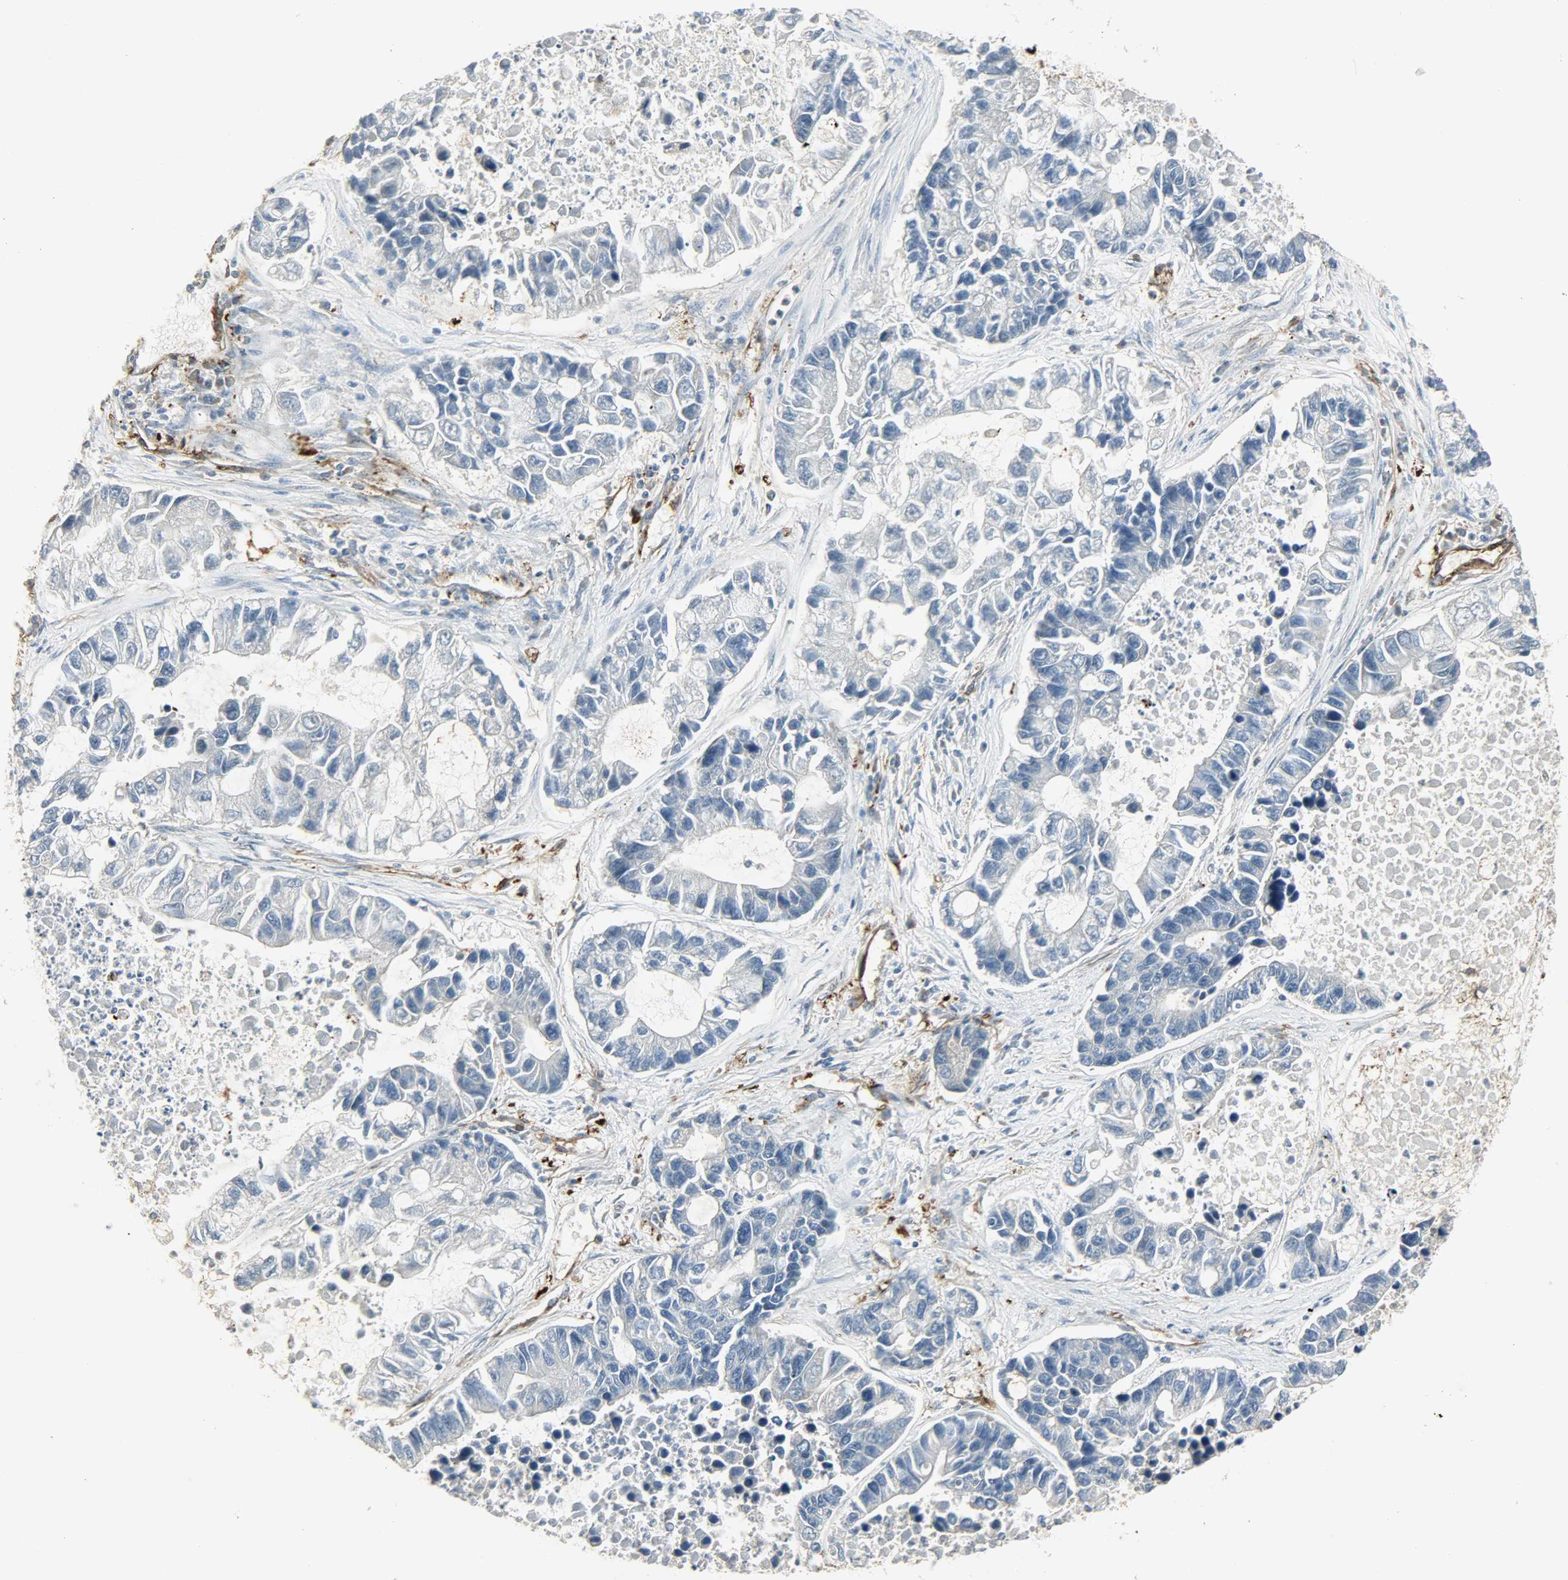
{"staining": {"intensity": "negative", "quantity": "none", "location": "none"}, "tissue": "lung cancer", "cell_type": "Tumor cells", "image_type": "cancer", "snomed": [{"axis": "morphology", "description": "Adenocarcinoma, NOS"}, {"axis": "topography", "description": "Lung"}], "caption": "This is a histopathology image of immunohistochemistry (IHC) staining of adenocarcinoma (lung), which shows no expression in tumor cells. (Immunohistochemistry, brightfield microscopy, high magnification).", "gene": "ENPEP", "patient": {"sex": "female", "age": 51}}